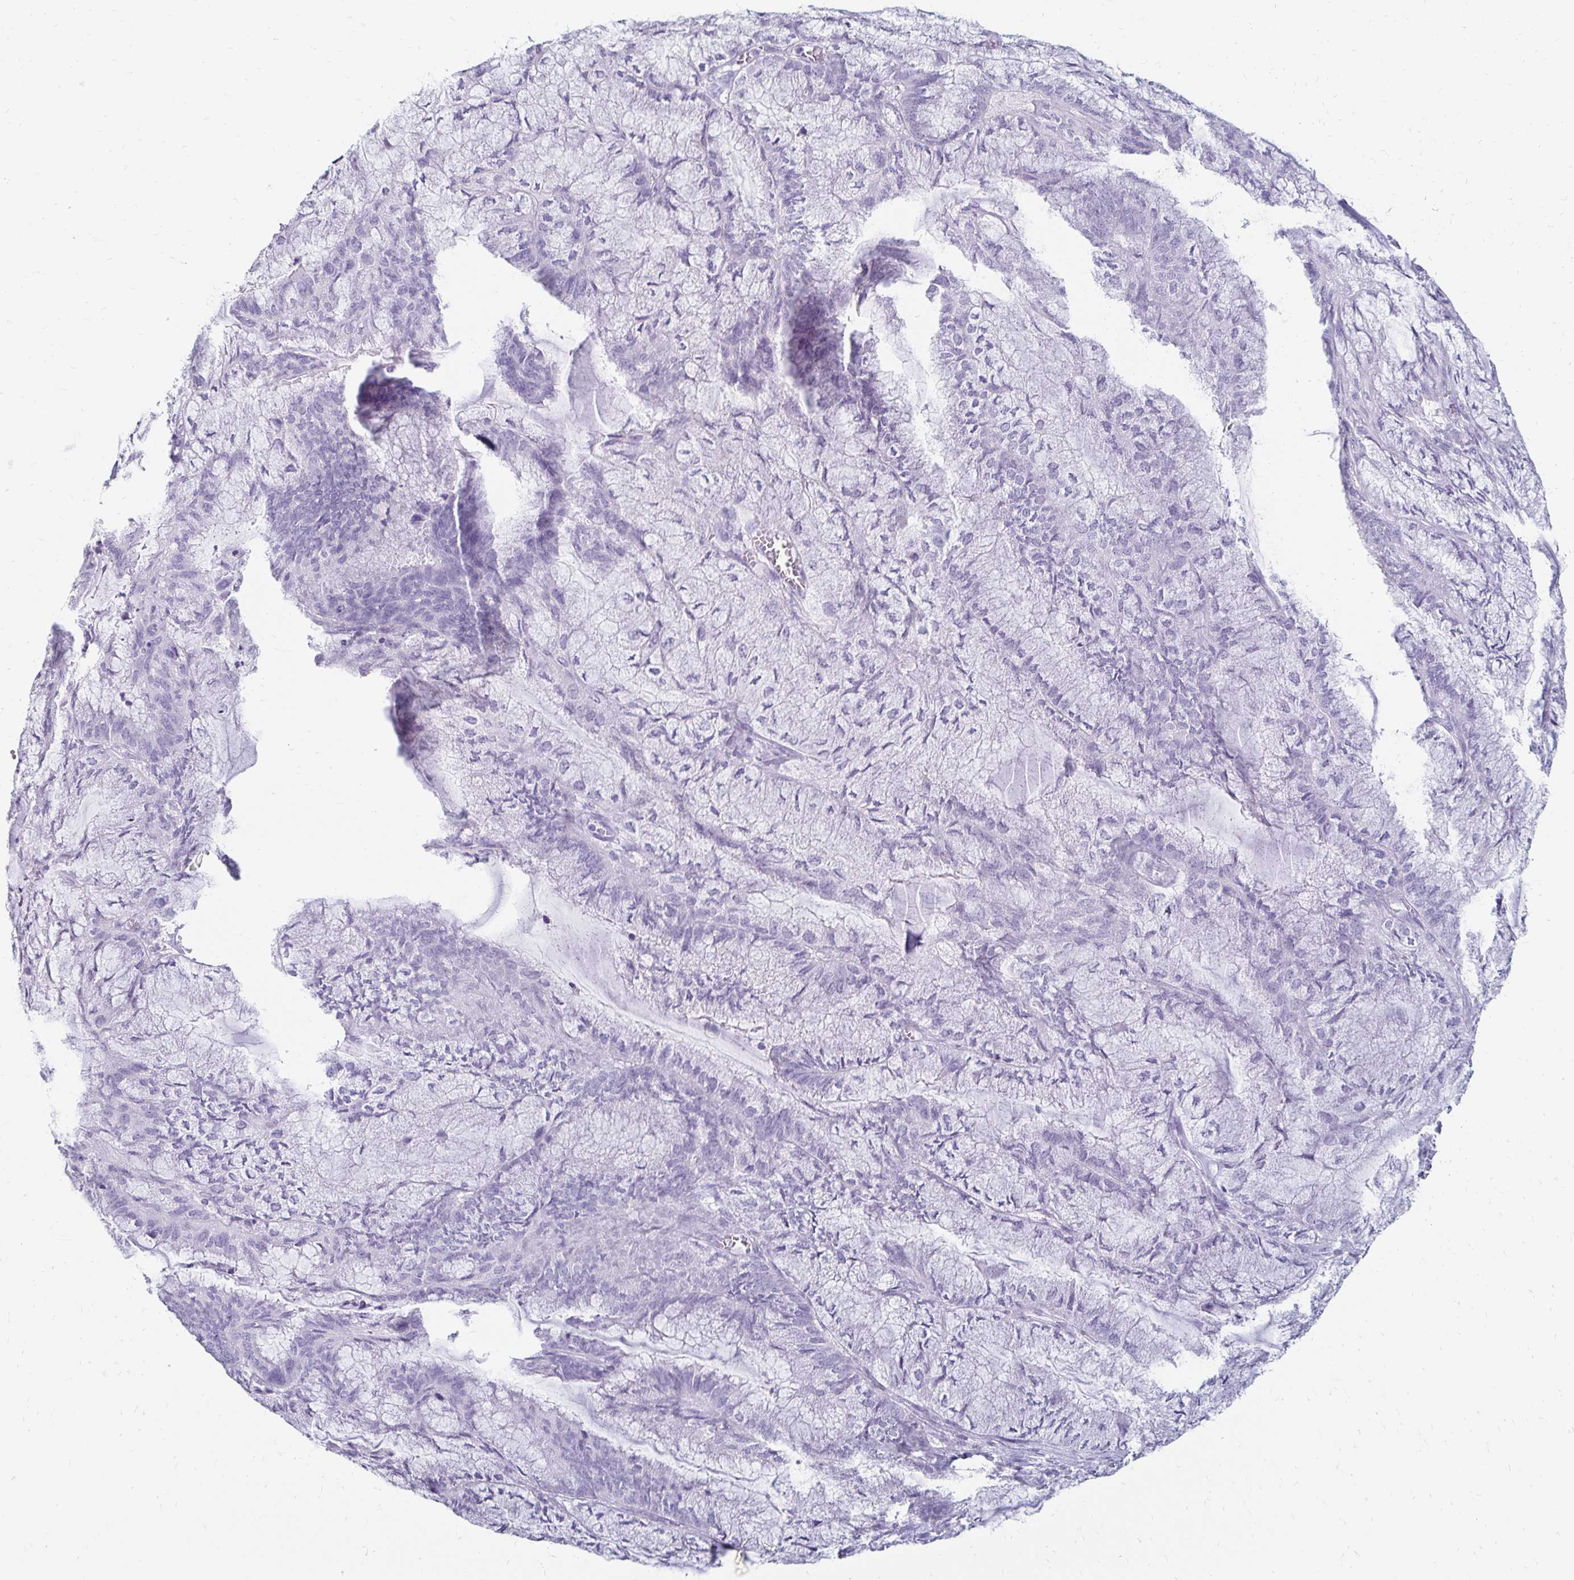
{"staining": {"intensity": "negative", "quantity": "none", "location": "none"}, "tissue": "endometrial cancer", "cell_type": "Tumor cells", "image_type": "cancer", "snomed": [{"axis": "morphology", "description": "Carcinoma, NOS"}, {"axis": "topography", "description": "Endometrium"}], "caption": "A micrograph of endometrial cancer (carcinoma) stained for a protein demonstrates no brown staining in tumor cells.", "gene": "TOMM34", "patient": {"sex": "female", "age": 62}}